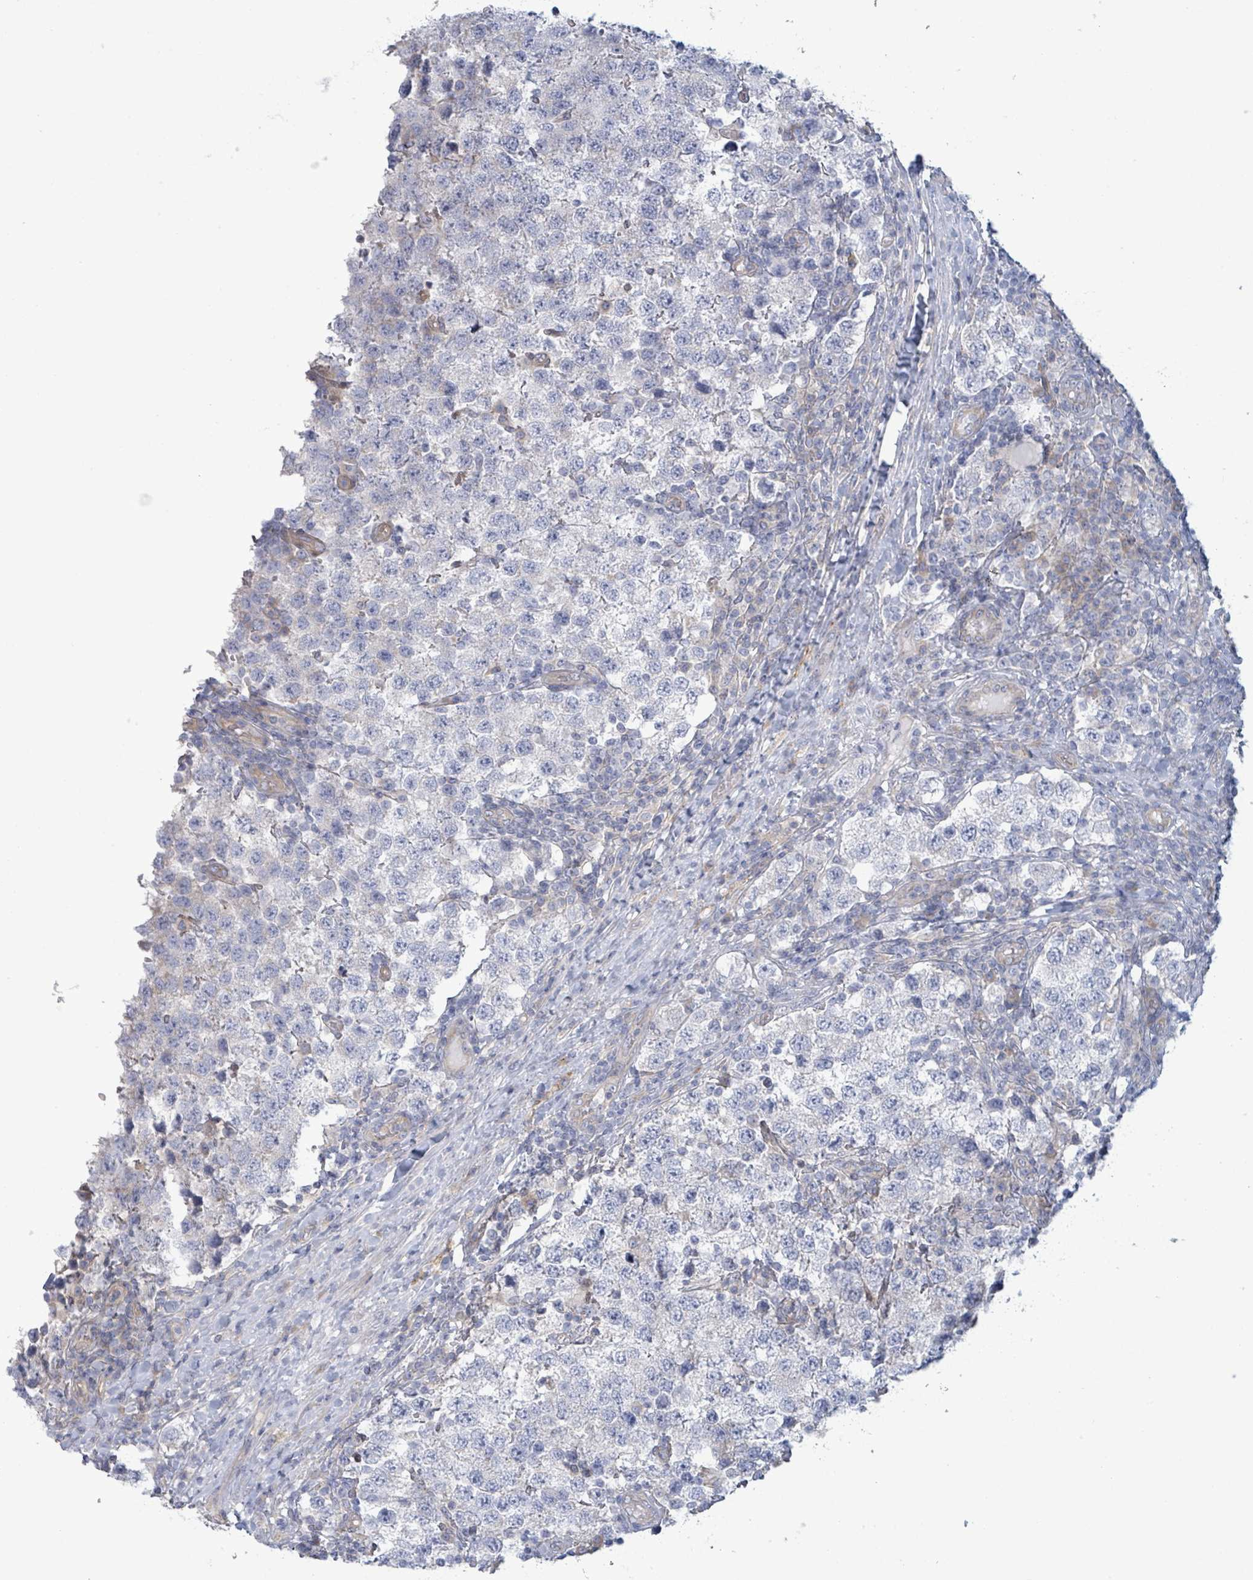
{"staining": {"intensity": "negative", "quantity": "none", "location": "none"}, "tissue": "testis cancer", "cell_type": "Tumor cells", "image_type": "cancer", "snomed": [{"axis": "morphology", "description": "Seminoma, NOS"}, {"axis": "topography", "description": "Testis"}], "caption": "IHC of human testis seminoma displays no expression in tumor cells.", "gene": "COL13A1", "patient": {"sex": "male", "age": 34}}